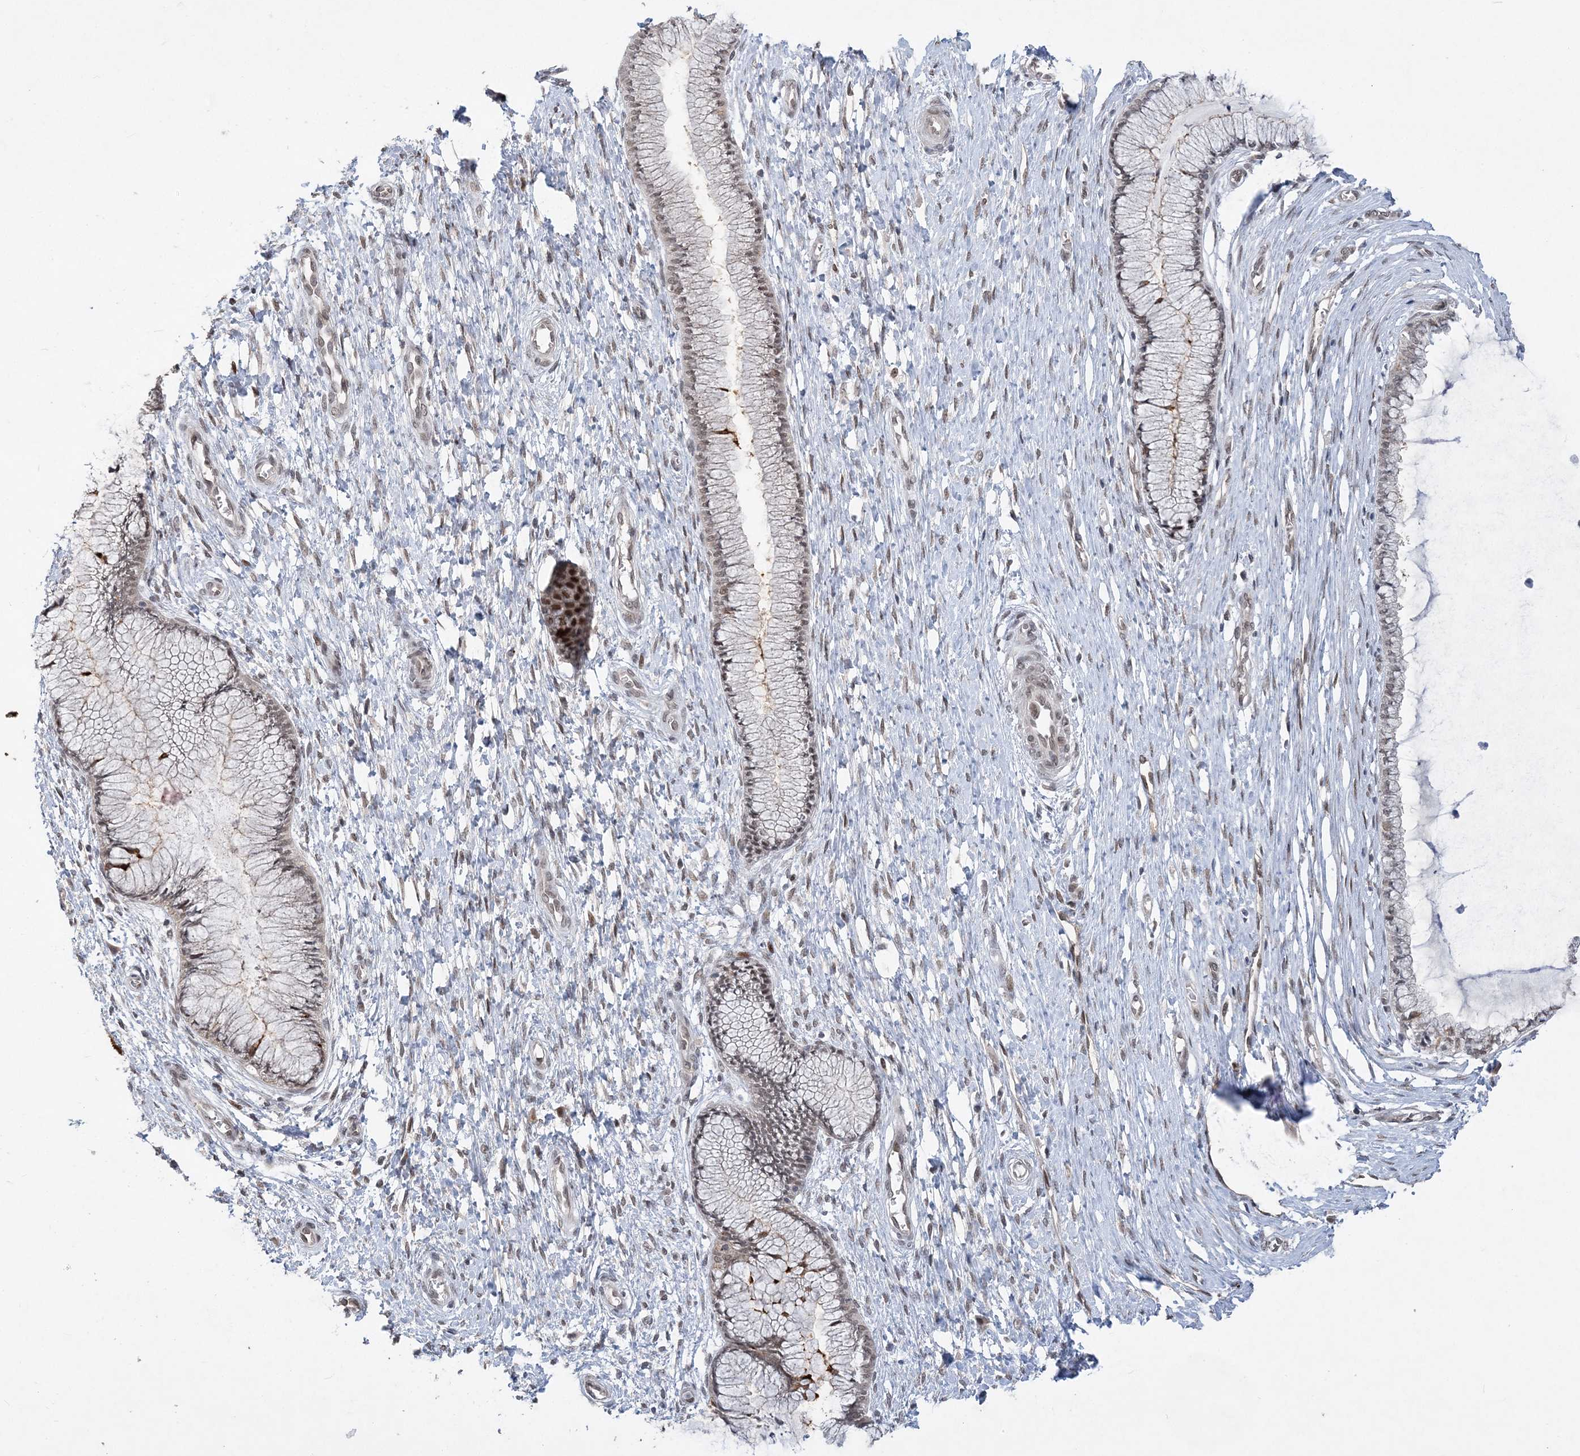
{"staining": {"intensity": "weak", "quantity": "25%-75%", "location": "nuclear"}, "tissue": "cervix", "cell_type": "Glandular cells", "image_type": "normal", "snomed": [{"axis": "morphology", "description": "Normal tissue, NOS"}, {"axis": "topography", "description": "Cervix"}], "caption": "Glandular cells reveal low levels of weak nuclear positivity in approximately 25%-75% of cells in benign human cervix.", "gene": "WAC", "patient": {"sex": "female", "age": 55}}